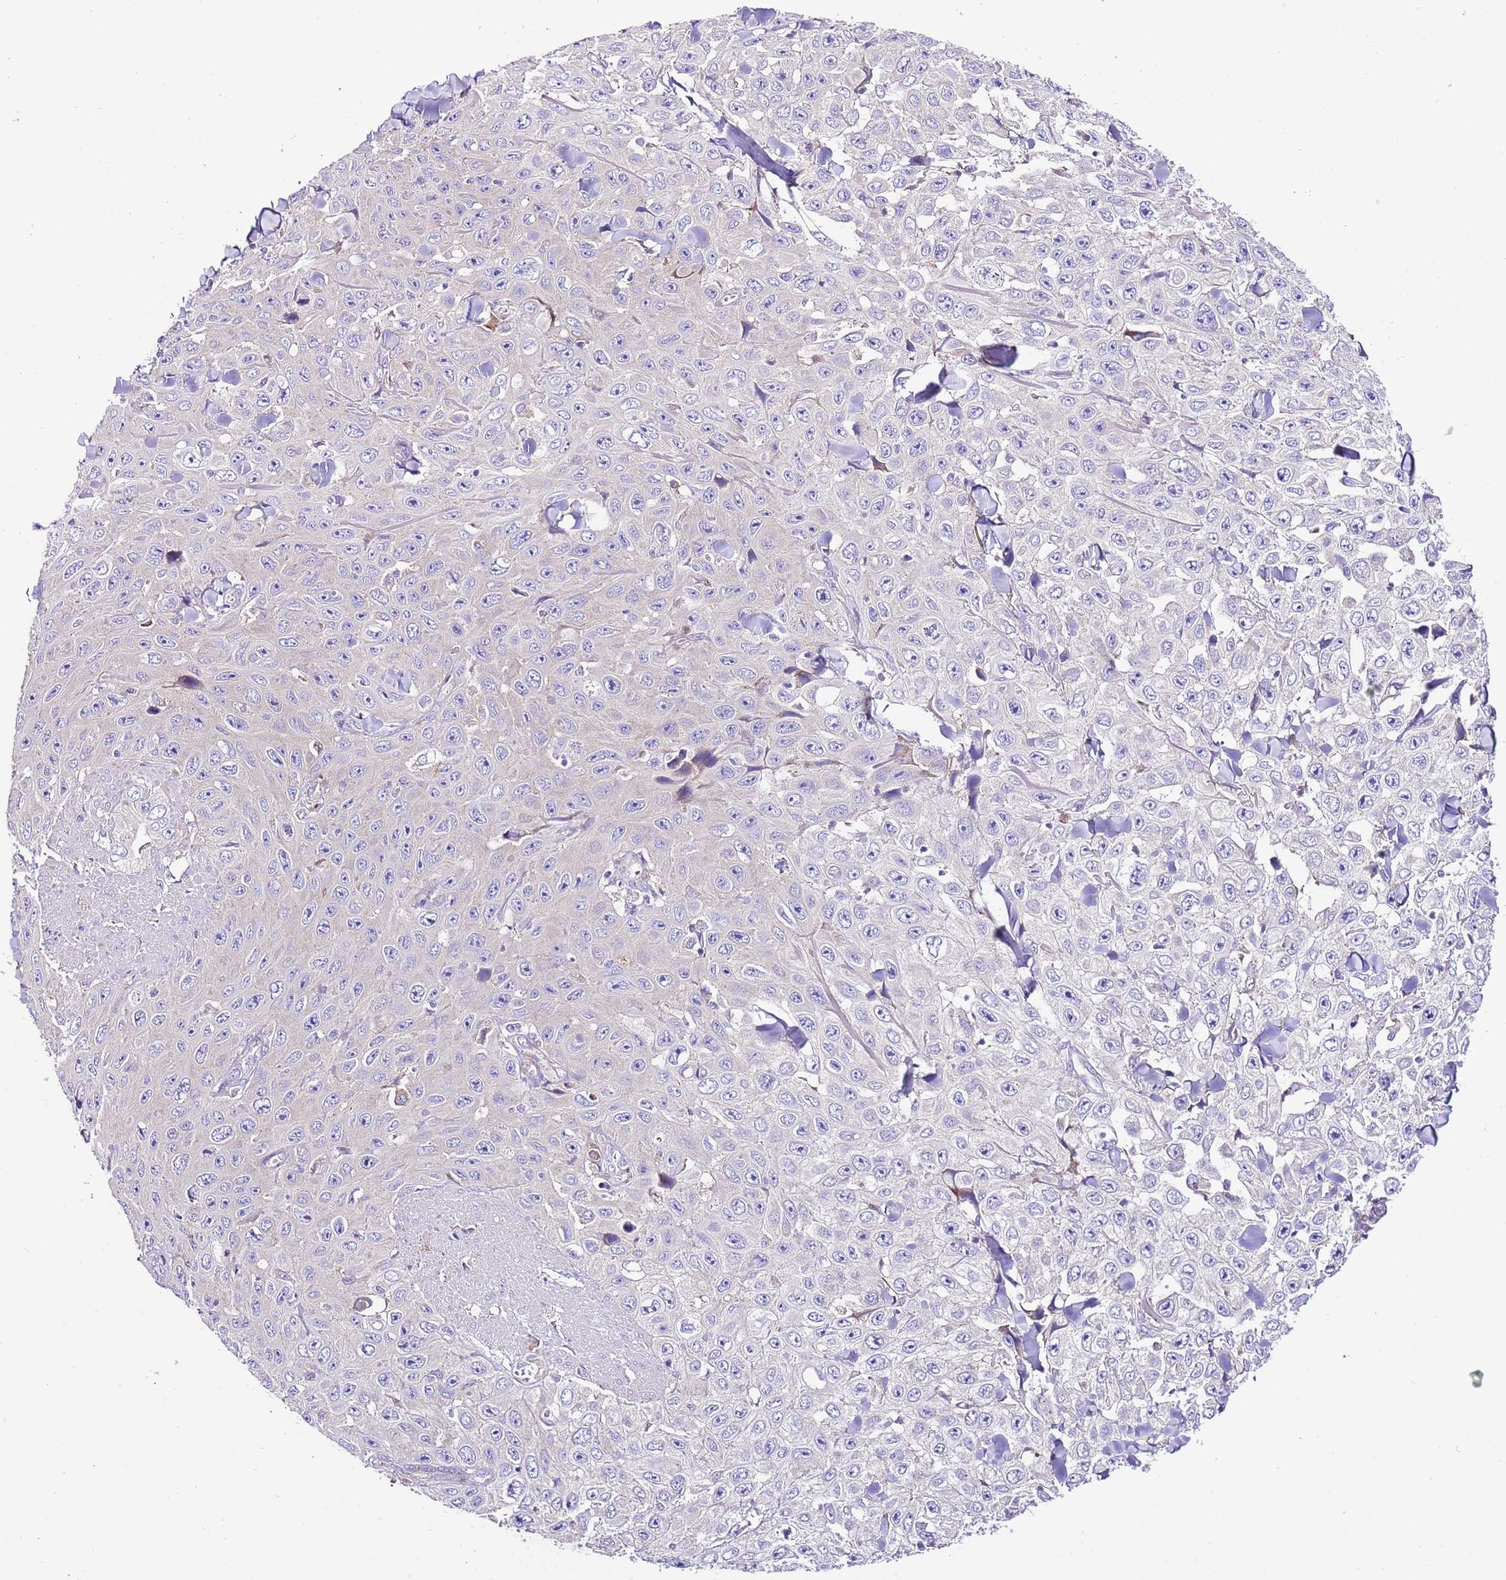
{"staining": {"intensity": "negative", "quantity": "none", "location": "none"}, "tissue": "skin cancer", "cell_type": "Tumor cells", "image_type": "cancer", "snomed": [{"axis": "morphology", "description": "Squamous cell carcinoma, NOS"}, {"axis": "topography", "description": "Skin"}], "caption": "High magnification brightfield microscopy of skin cancer (squamous cell carcinoma) stained with DAB (brown) and counterstained with hematoxylin (blue): tumor cells show no significant positivity.", "gene": "RPS10", "patient": {"sex": "male", "age": 82}}